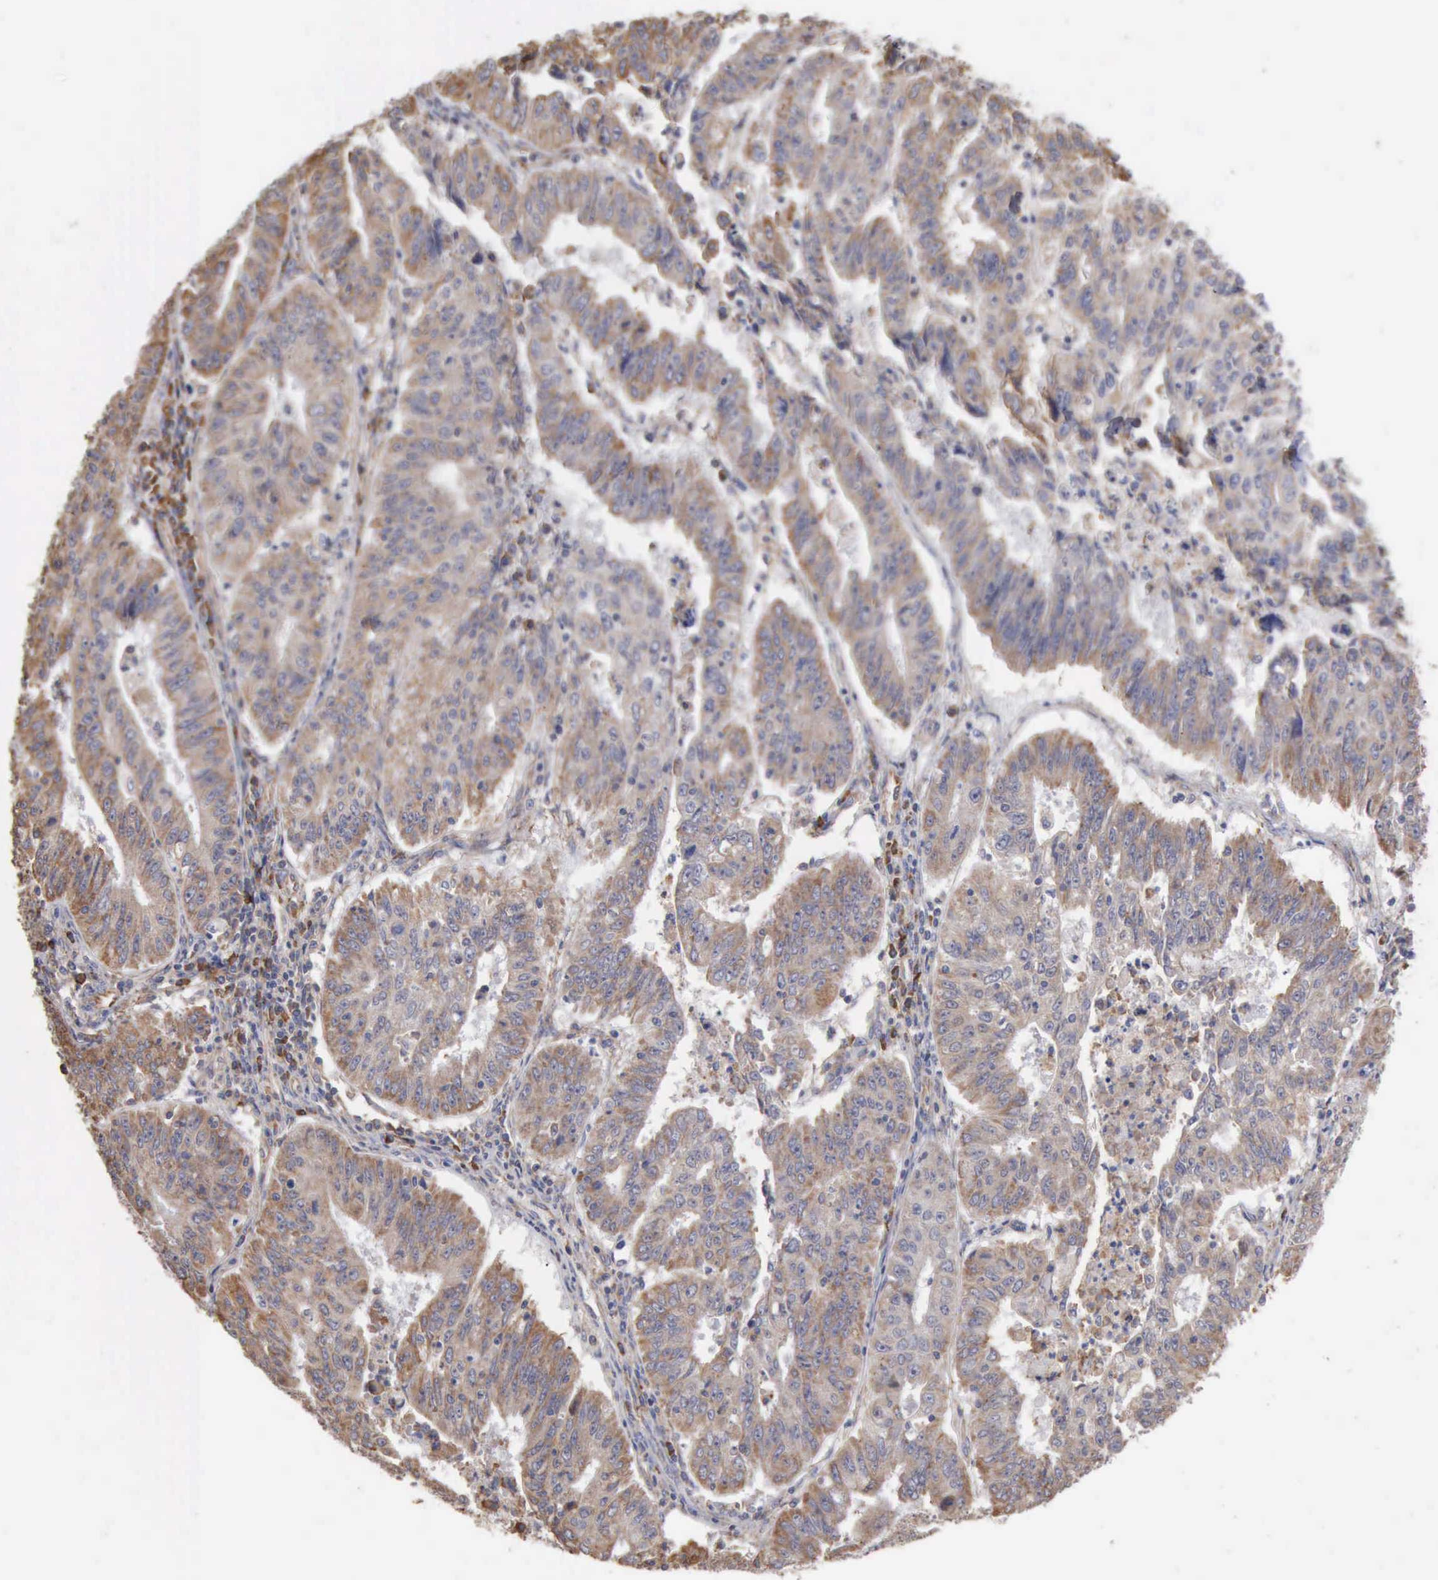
{"staining": {"intensity": "weak", "quantity": ">75%", "location": "cytoplasmic/membranous"}, "tissue": "endometrial cancer", "cell_type": "Tumor cells", "image_type": "cancer", "snomed": [{"axis": "morphology", "description": "Adenocarcinoma, NOS"}, {"axis": "topography", "description": "Endometrium"}], "caption": "This is a histology image of immunohistochemistry staining of endometrial adenocarcinoma, which shows weak expression in the cytoplasmic/membranous of tumor cells.", "gene": "GPR101", "patient": {"sex": "female", "age": 42}}